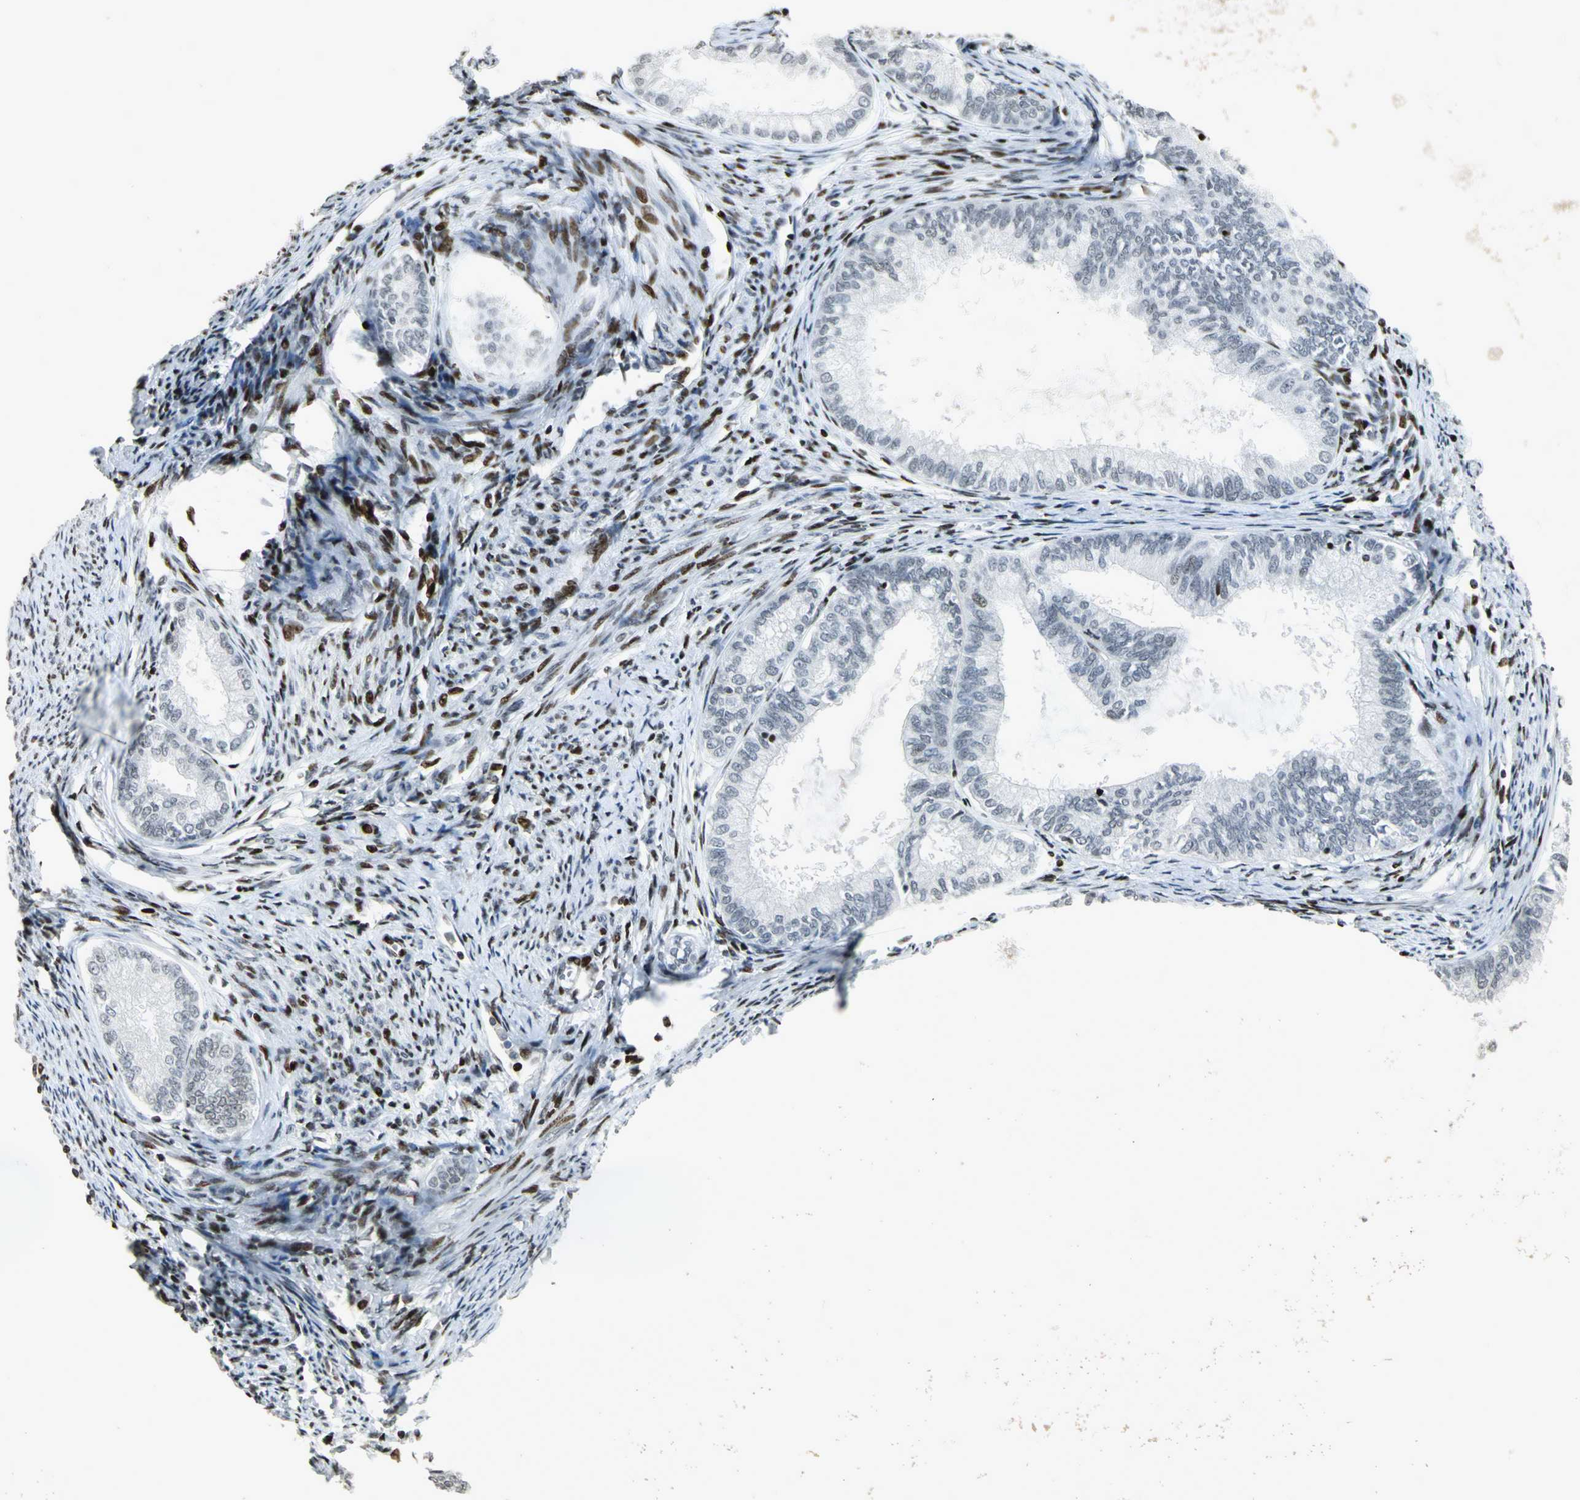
{"staining": {"intensity": "weak", "quantity": "<25%", "location": "nuclear"}, "tissue": "endometrial cancer", "cell_type": "Tumor cells", "image_type": "cancer", "snomed": [{"axis": "morphology", "description": "Adenocarcinoma, NOS"}, {"axis": "topography", "description": "Endometrium"}], "caption": "Endometrial adenocarcinoma stained for a protein using immunohistochemistry (IHC) reveals no positivity tumor cells.", "gene": "KDM1A", "patient": {"sex": "female", "age": 86}}